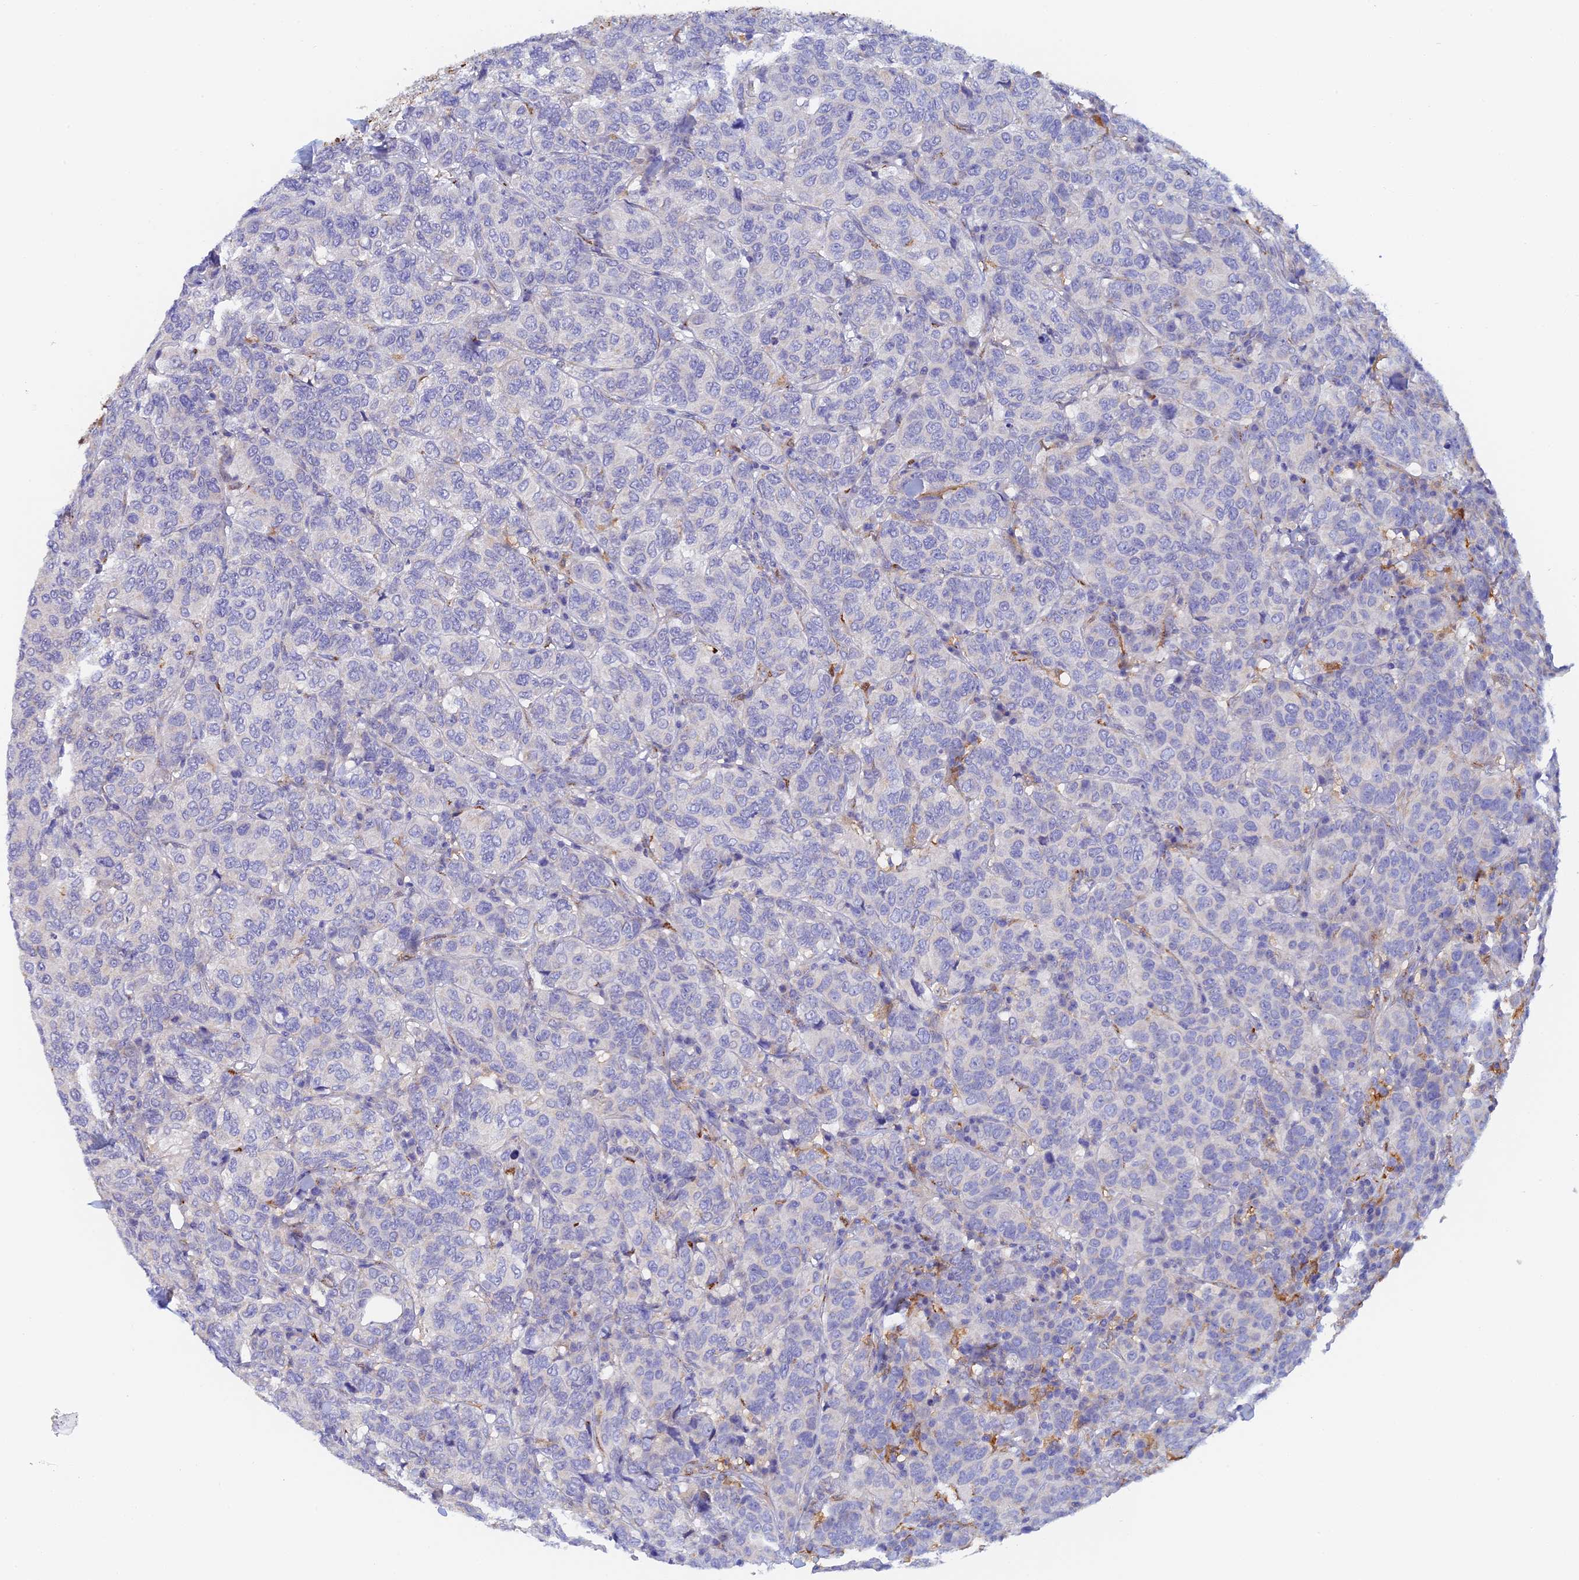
{"staining": {"intensity": "negative", "quantity": "none", "location": "none"}, "tissue": "breast cancer", "cell_type": "Tumor cells", "image_type": "cancer", "snomed": [{"axis": "morphology", "description": "Duct carcinoma"}, {"axis": "topography", "description": "Breast"}], "caption": "This photomicrograph is of breast cancer (infiltrating ductal carcinoma) stained with immunohistochemistry to label a protein in brown with the nuclei are counter-stained blue. There is no staining in tumor cells. (DAB immunohistochemistry, high magnification).", "gene": "SLC24A3", "patient": {"sex": "female", "age": 55}}